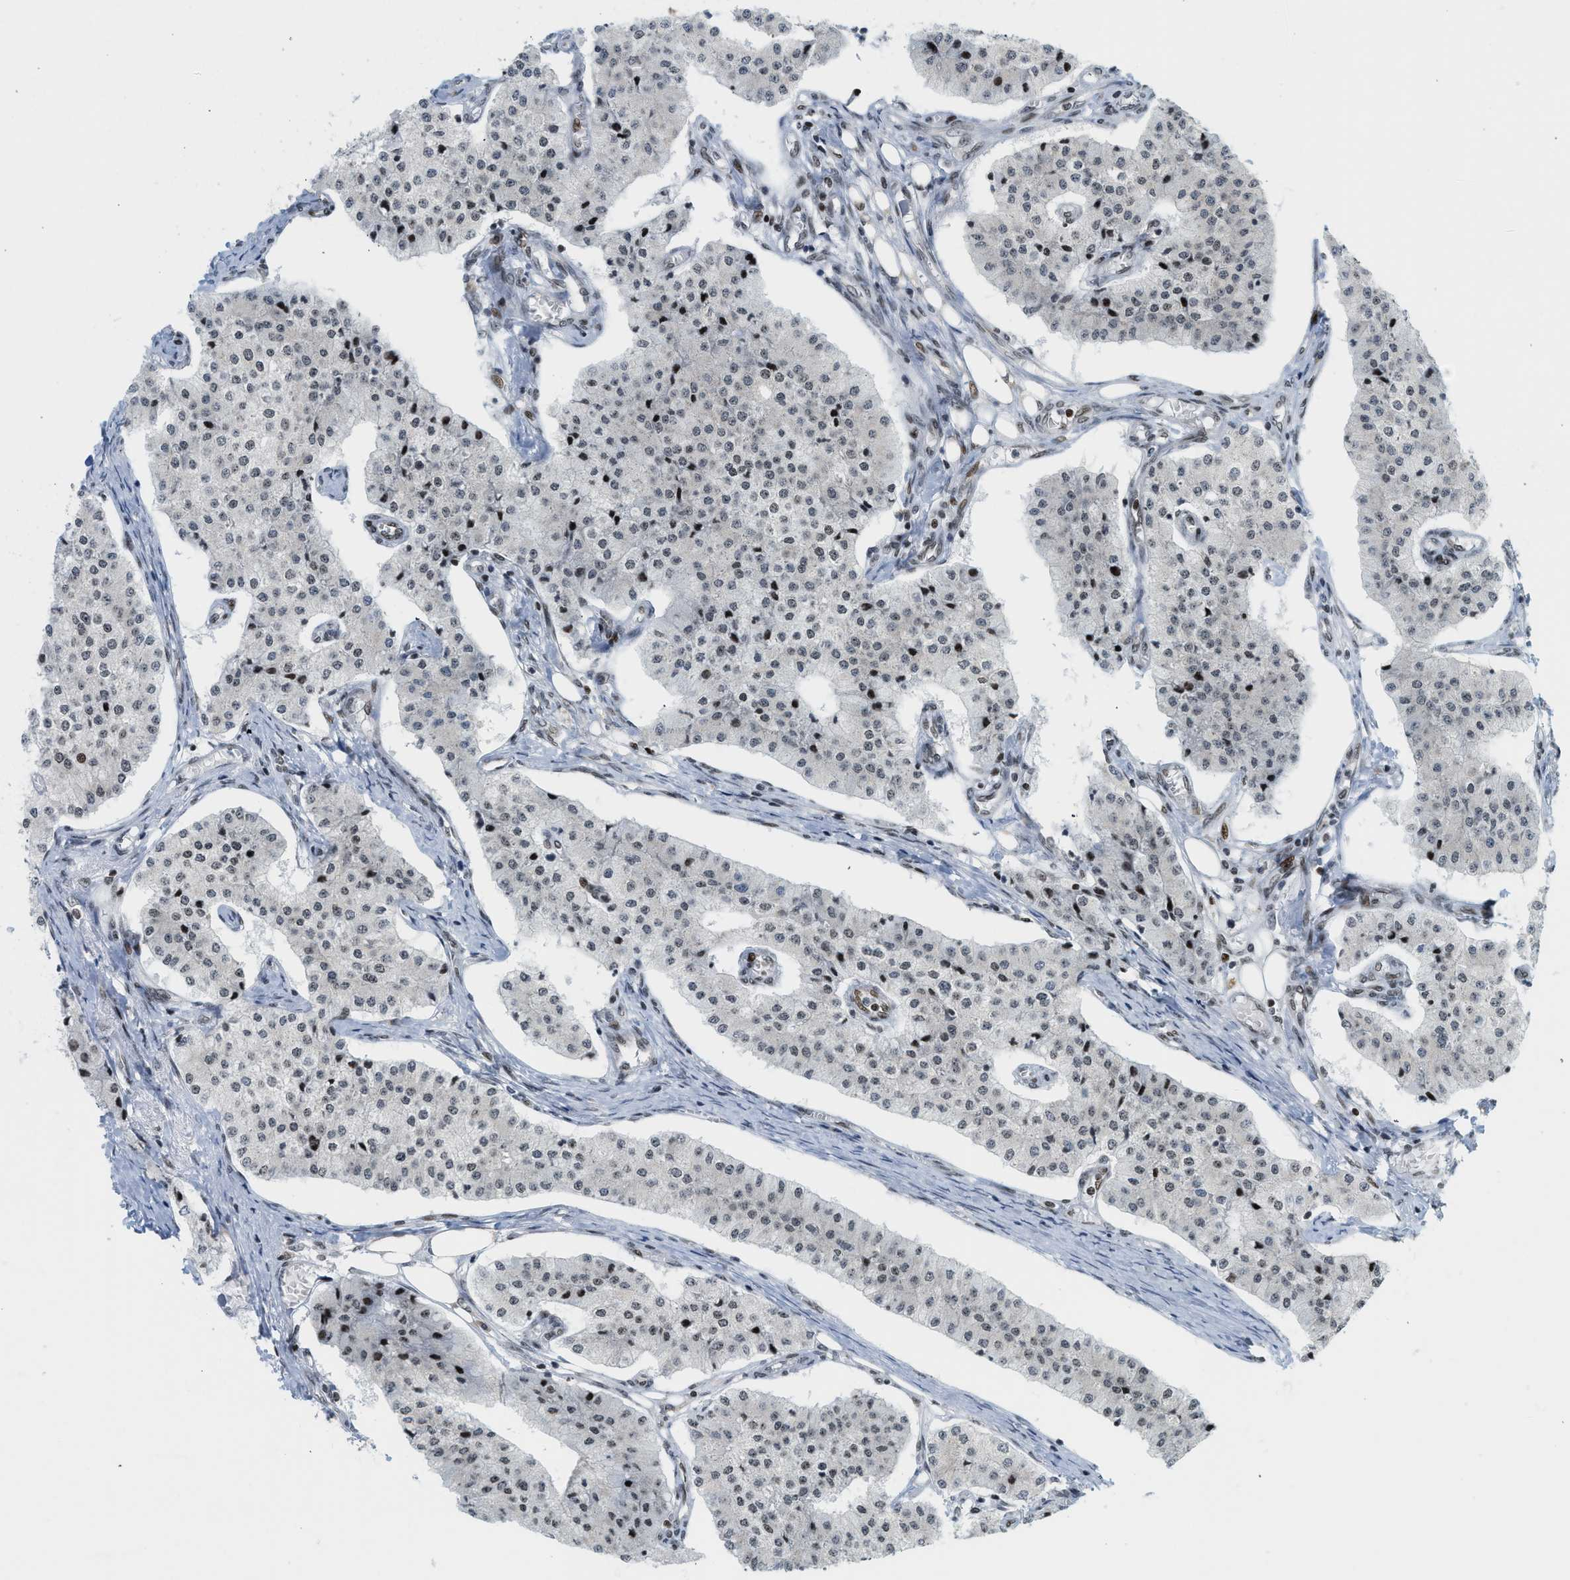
{"staining": {"intensity": "moderate", "quantity": "<25%", "location": "nuclear"}, "tissue": "carcinoid", "cell_type": "Tumor cells", "image_type": "cancer", "snomed": [{"axis": "morphology", "description": "Carcinoid, malignant, NOS"}, {"axis": "topography", "description": "Colon"}], "caption": "An immunohistochemistry image of tumor tissue is shown. Protein staining in brown labels moderate nuclear positivity in carcinoid (malignant) within tumor cells.", "gene": "ZNF22", "patient": {"sex": "female", "age": 52}}